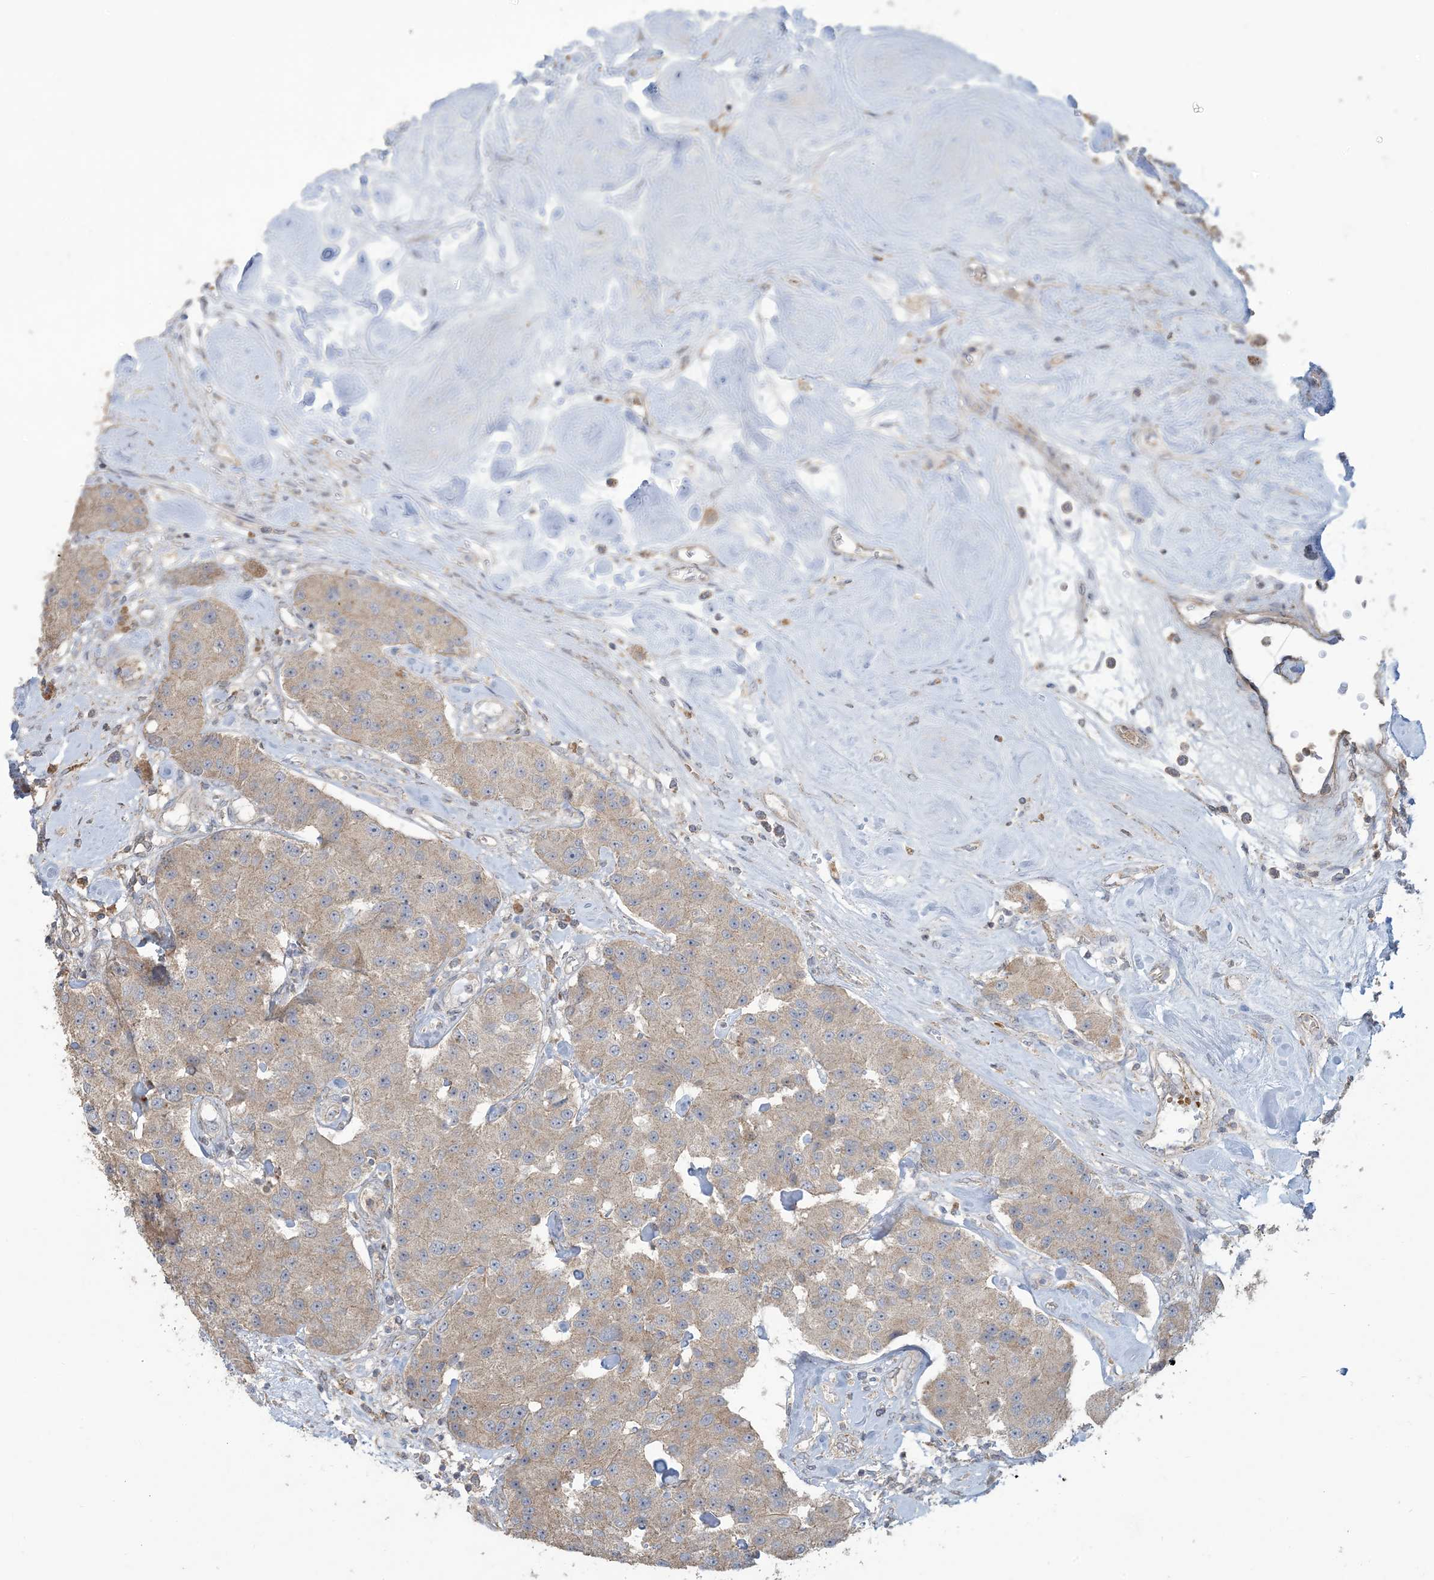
{"staining": {"intensity": "weak", "quantity": "<25%", "location": "cytoplasmic/membranous"}, "tissue": "carcinoid", "cell_type": "Tumor cells", "image_type": "cancer", "snomed": [{"axis": "morphology", "description": "Carcinoid, malignant, NOS"}, {"axis": "topography", "description": "Pancreas"}], "caption": "The image reveals no staining of tumor cells in carcinoid (malignant).", "gene": "KLHL18", "patient": {"sex": "male", "age": 41}}